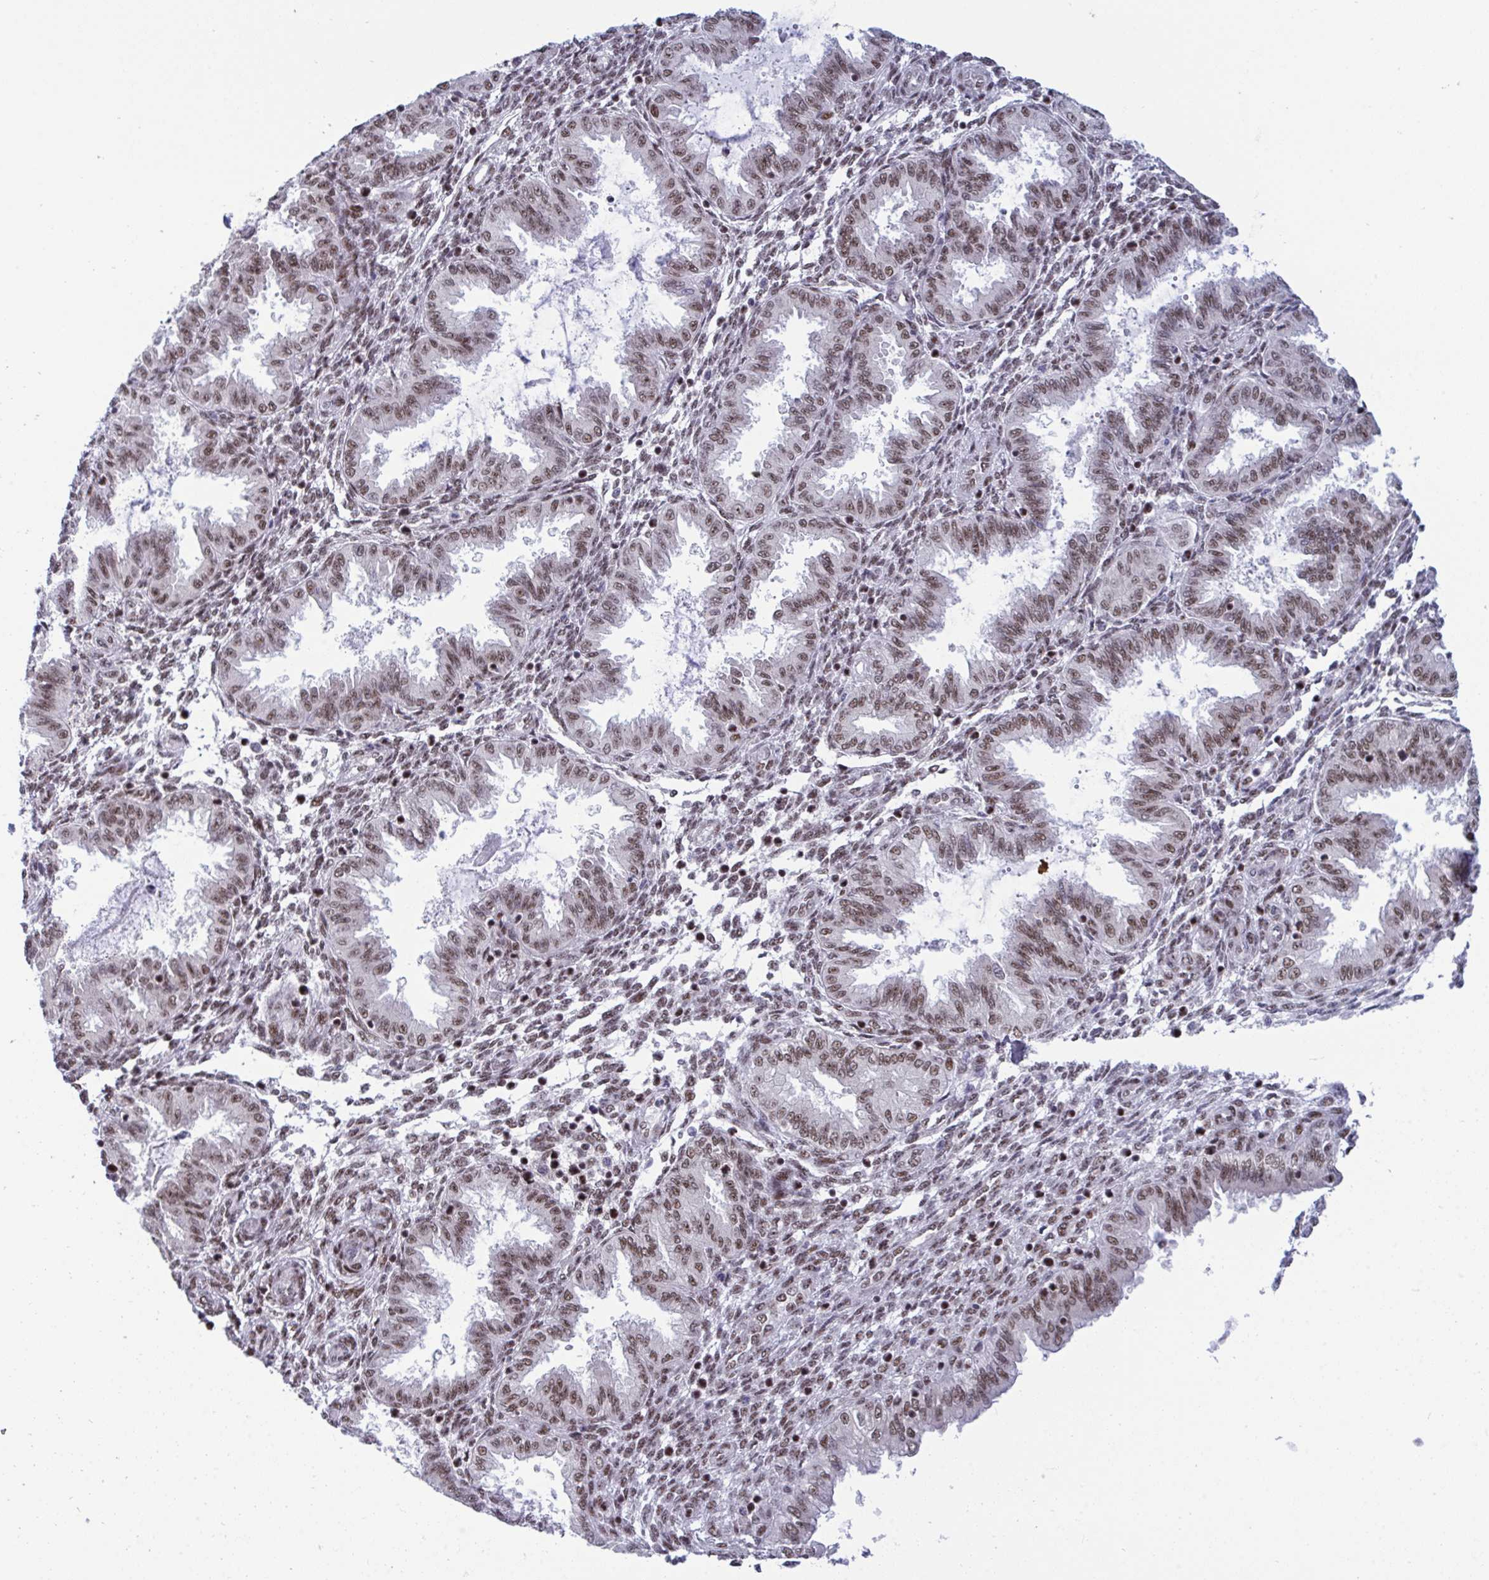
{"staining": {"intensity": "moderate", "quantity": ">75%", "location": "nuclear"}, "tissue": "endometrium", "cell_type": "Cells in endometrial stroma", "image_type": "normal", "snomed": [{"axis": "morphology", "description": "Normal tissue, NOS"}, {"axis": "topography", "description": "Endometrium"}], "caption": "Cells in endometrial stroma display medium levels of moderate nuclear positivity in approximately >75% of cells in benign human endometrium.", "gene": "WBP11", "patient": {"sex": "female", "age": 33}}